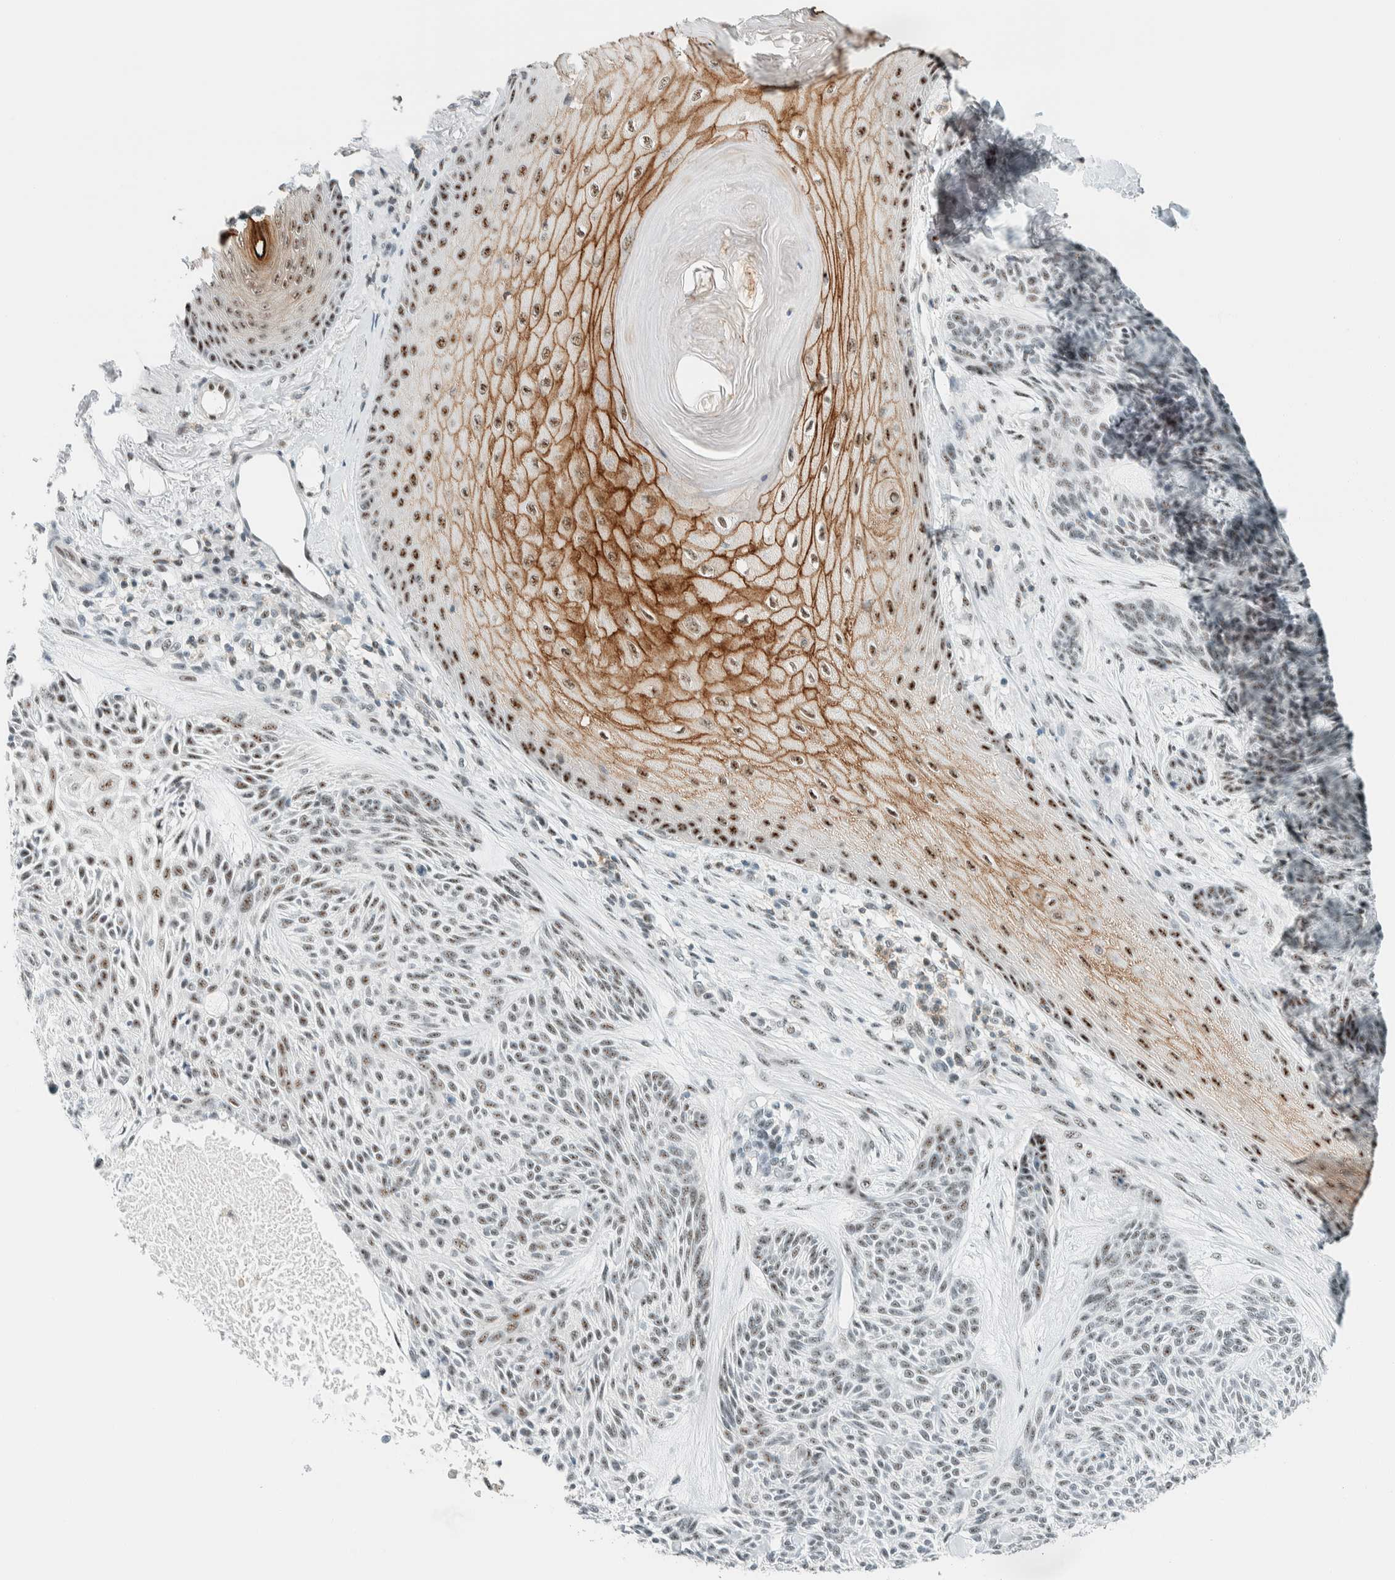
{"staining": {"intensity": "weak", "quantity": "25%-75%", "location": "nuclear"}, "tissue": "skin cancer", "cell_type": "Tumor cells", "image_type": "cancer", "snomed": [{"axis": "morphology", "description": "Basal cell carcinoma"}, {"axis": "topography", "description": "Skin"}], "caption": "Skin basal cell carcinoma was stained to show a protein in brown. There is low levels of weak nuclear expression in about 25%-75% of tumor cells. The protein of interest is shown in brown color, while the nuclei are stained blue.", "gene": "CYSRT1", "patient": {"sex": "male", "age": 55}}